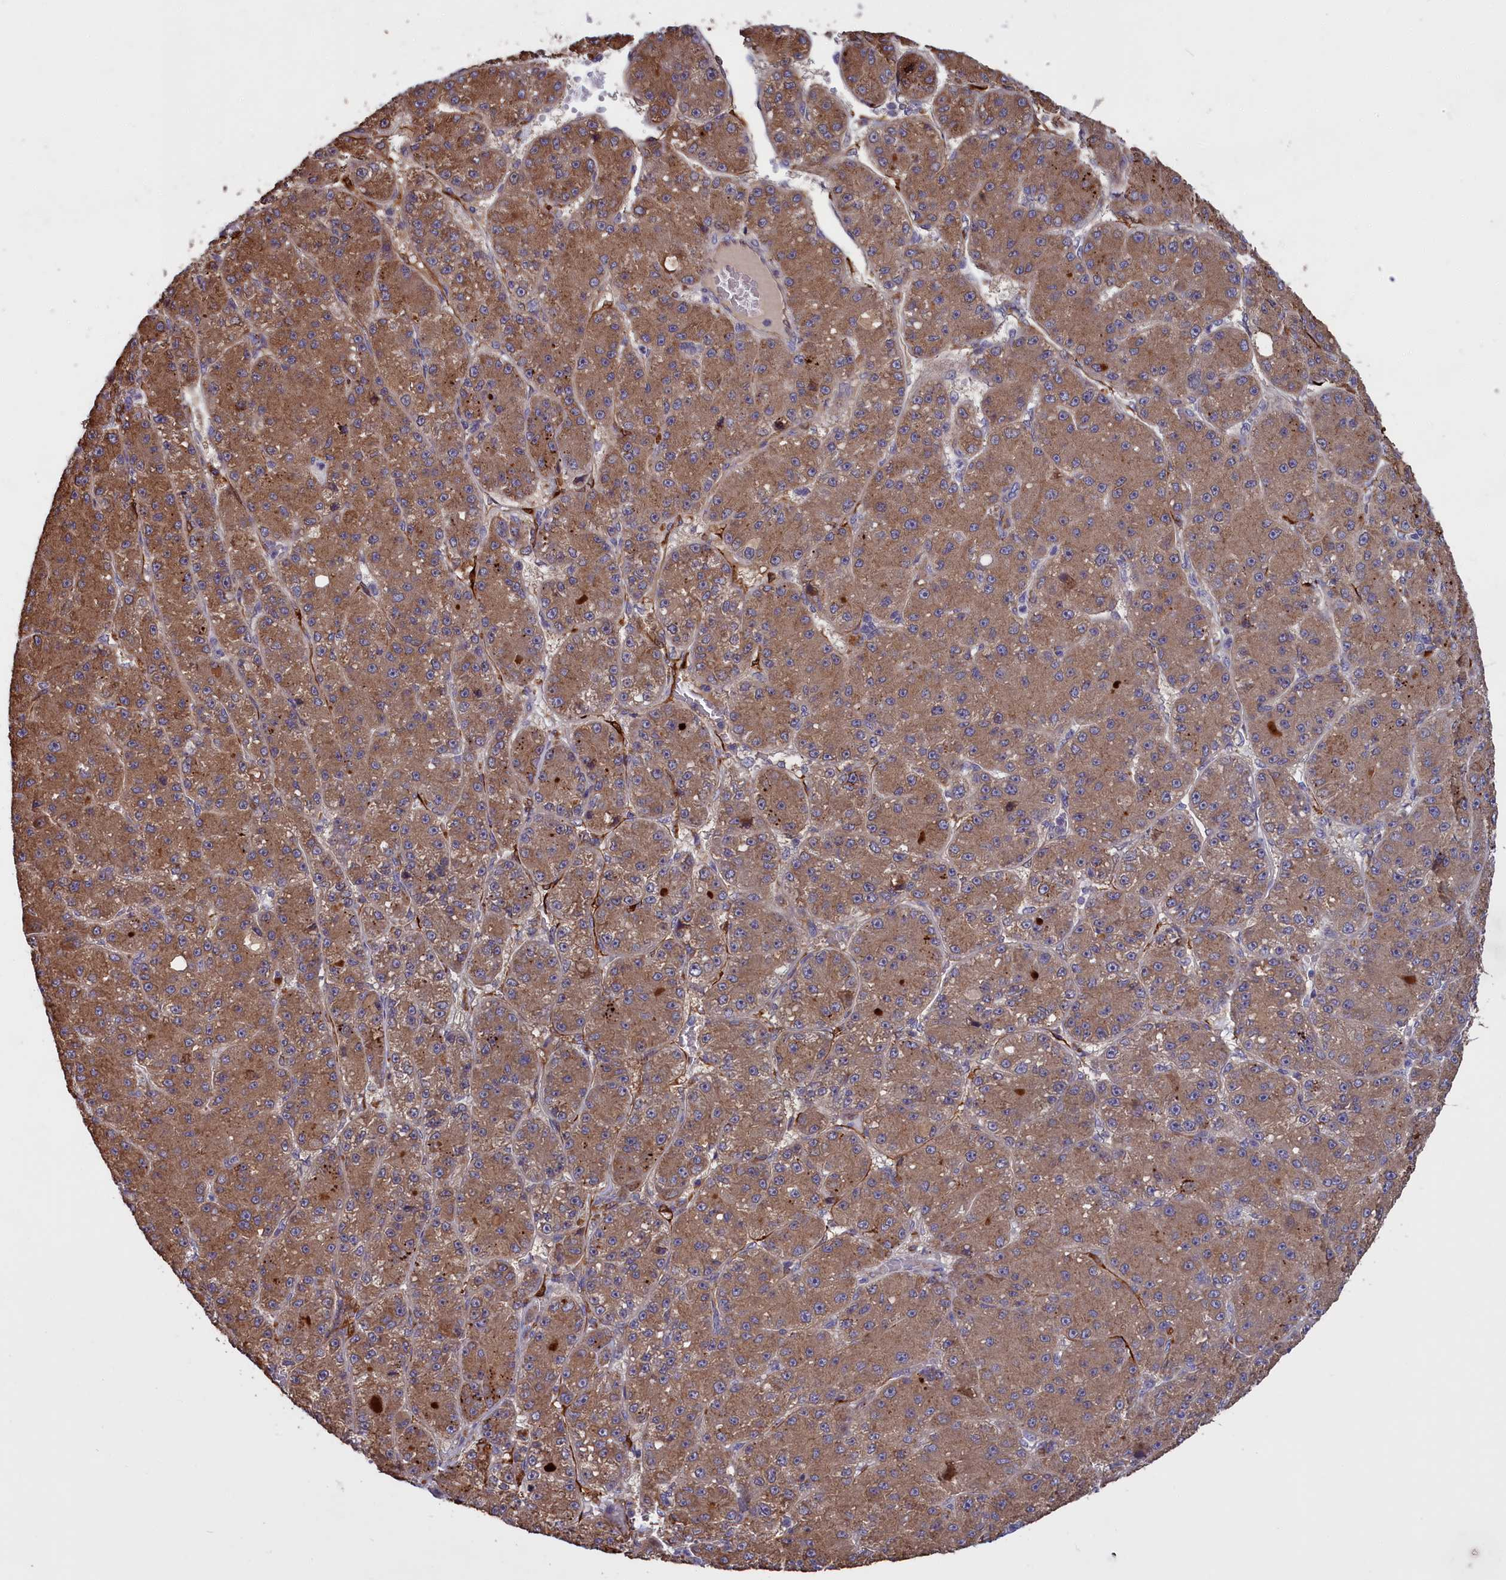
{"staining": {"intensity": "moderate", "quantity": ">75%", "location": "cytoplasmic/membranous"}, "tissue": "liver cancer", "cell_type": "Tumor cells", "image_type": "cancer", "snomed": [{"axis": "morphology", "description": "Carcinoma, Hepatocellular, NOS"}, {"axis": "topography", "description": "Liver"}], "caption": "Immunohistochemical staining of liver cancer displays medium levels of moderate cytoplasmic/membranous positivity in approximately >75% of tumor cells.", "gene": "DENND1B", "patient": {"sex": "male", "age": 67}}